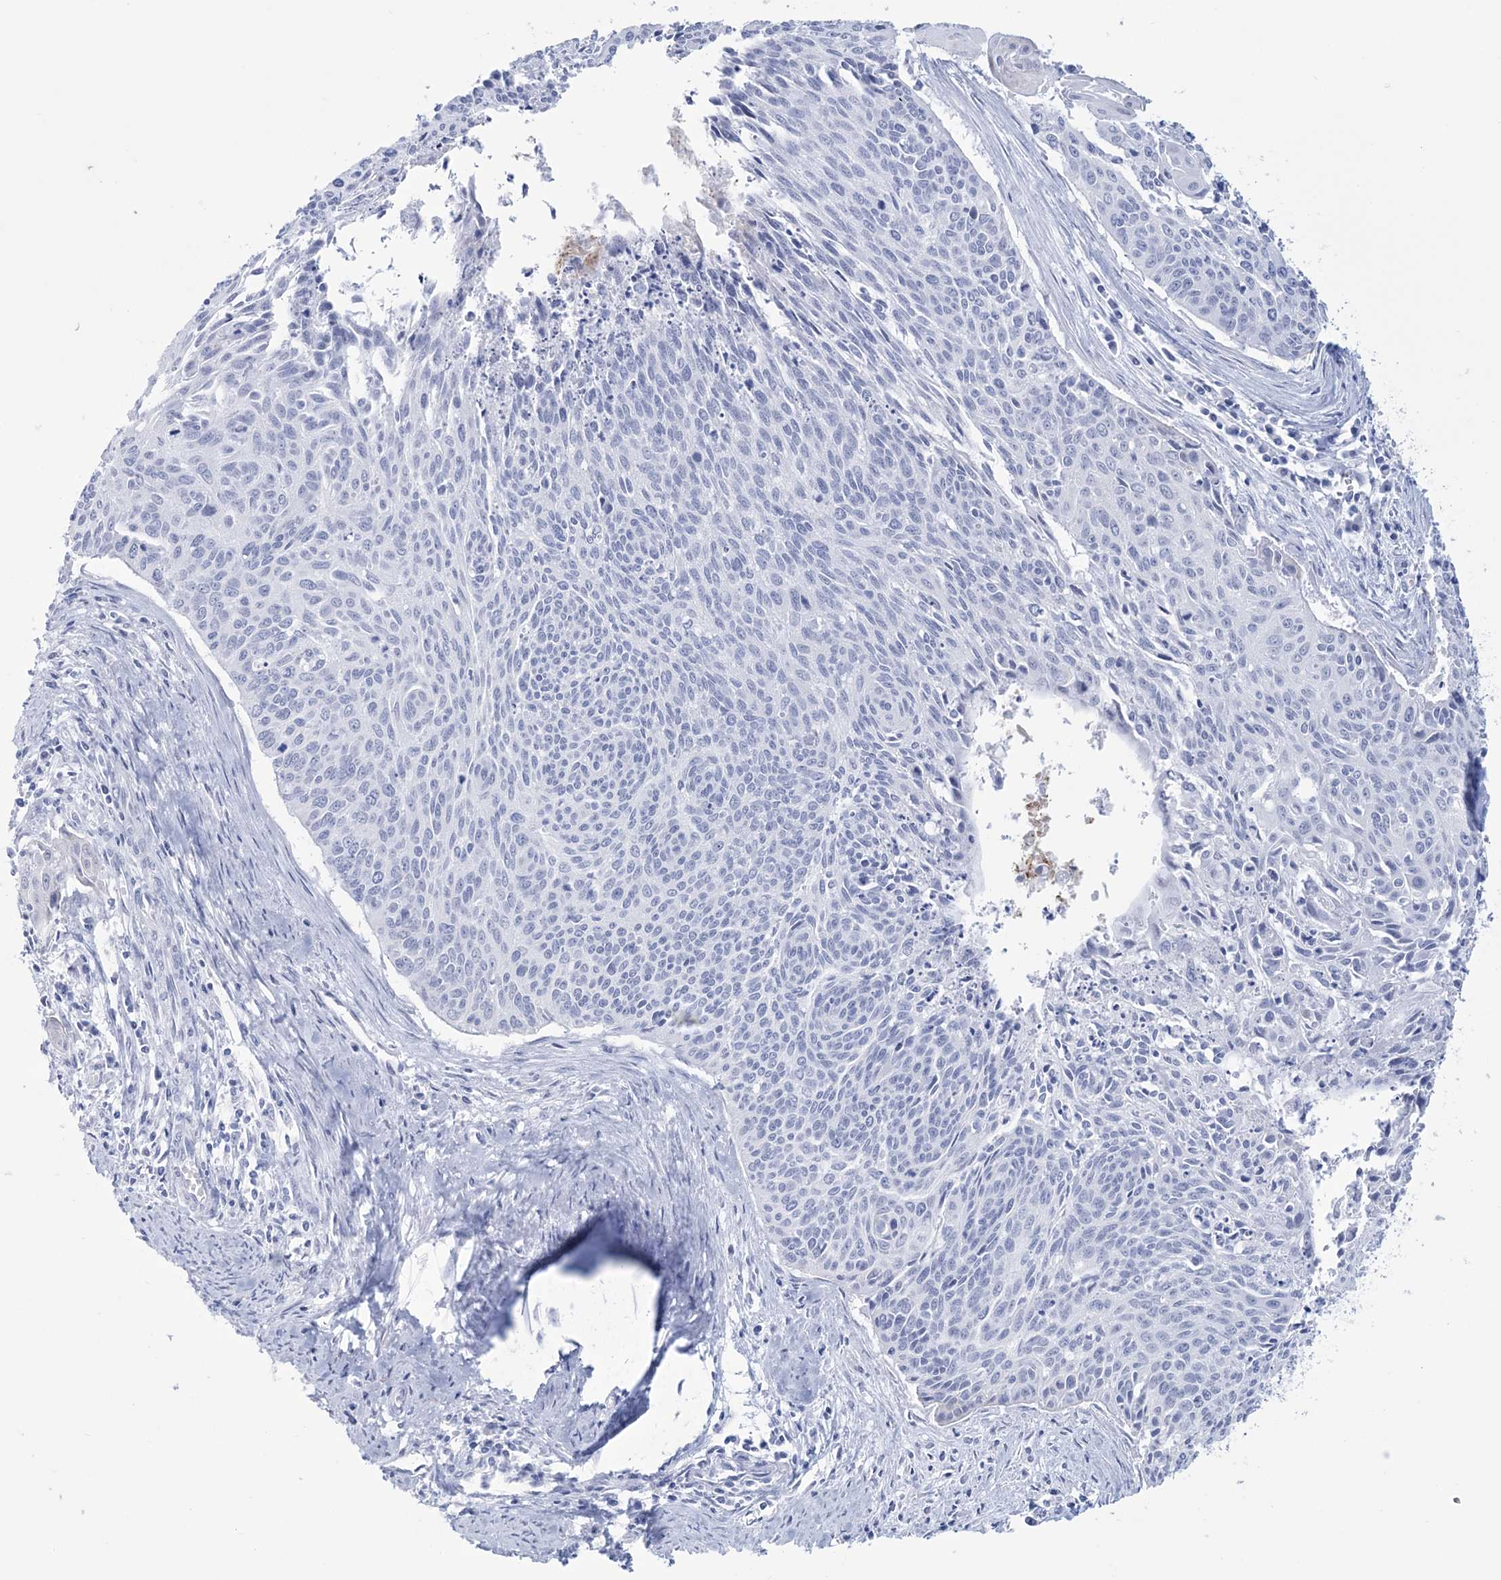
{"staining": {"intensity": "negative", "quantity": "none", "location": "none"}, "tissue": "cervical cancer", "cell_type": "Tumor cells", "image_type": "cancer", "snomed": [{"axis": "morphology", "description": "Squamous cell carcinoma, NOS"}, {"axis": "topography", "description": "Cervix"}], "caption": "DAB (3,3'-diaminobenzidine) immunohistochemical staining of human squamous cell carcinoma (cervical) shows no significant expression in tumor cells.", "gene": "DPCD", "patient": {"sex": "female", "age": 55}}